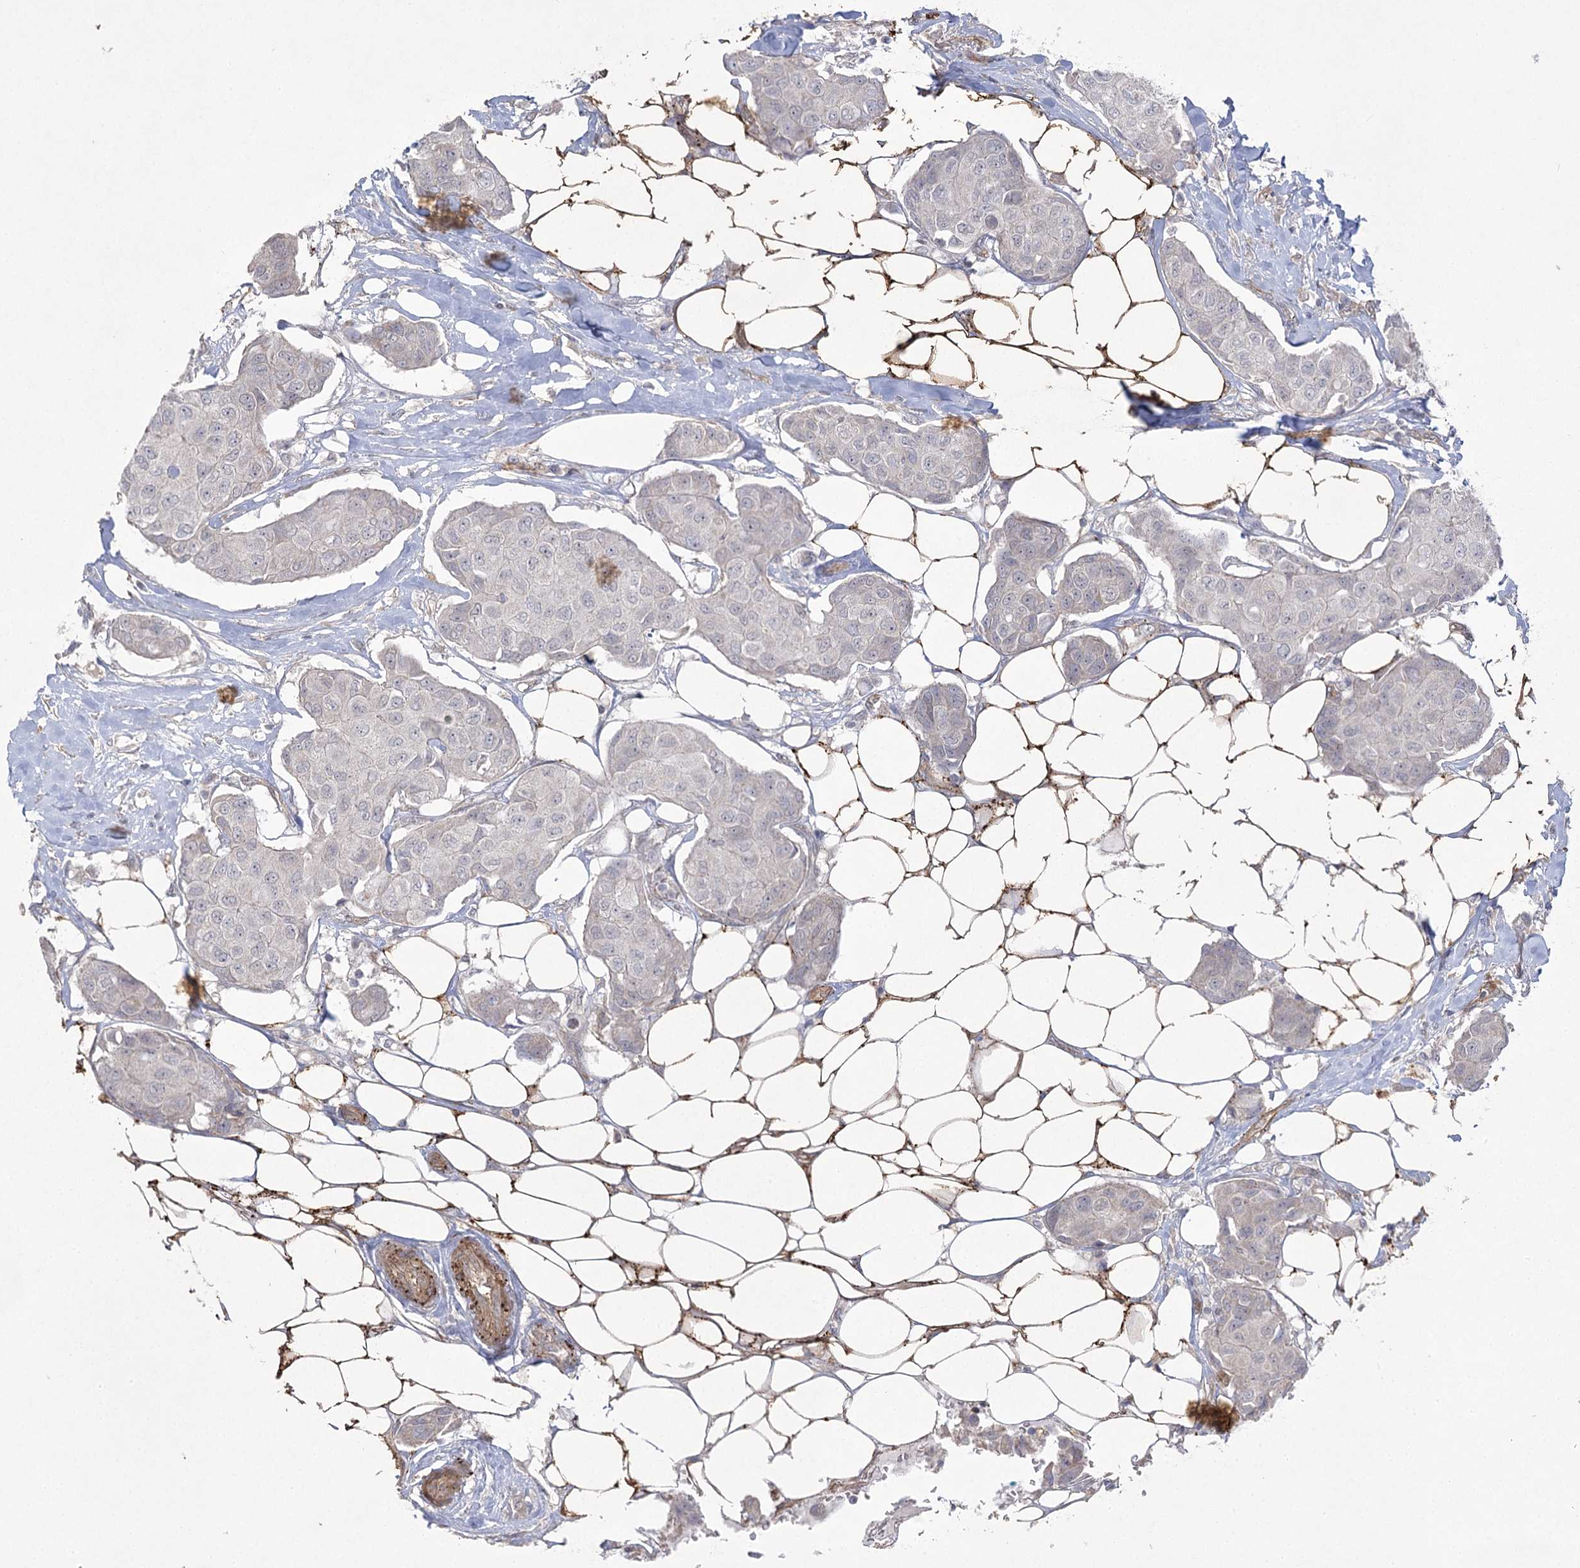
{"staining": {"intensity": "negative", "quantity": "none", "location": "none"}, "tissue": "breast cancer", "cell_type": "Tumor cells", "image_type": "cancer", "snomed": [{"axis": "morphology", "description": "Duct carcinoma"}, {"axis": "topography", "description": "Breast"}], "caption": "There is no significant staining in tumor cells of invasive ductal carcinoma (breast). Nuclei are stained in blue.", "gene": "AMTN", "patient": {"sex": "female", "age": 80}}